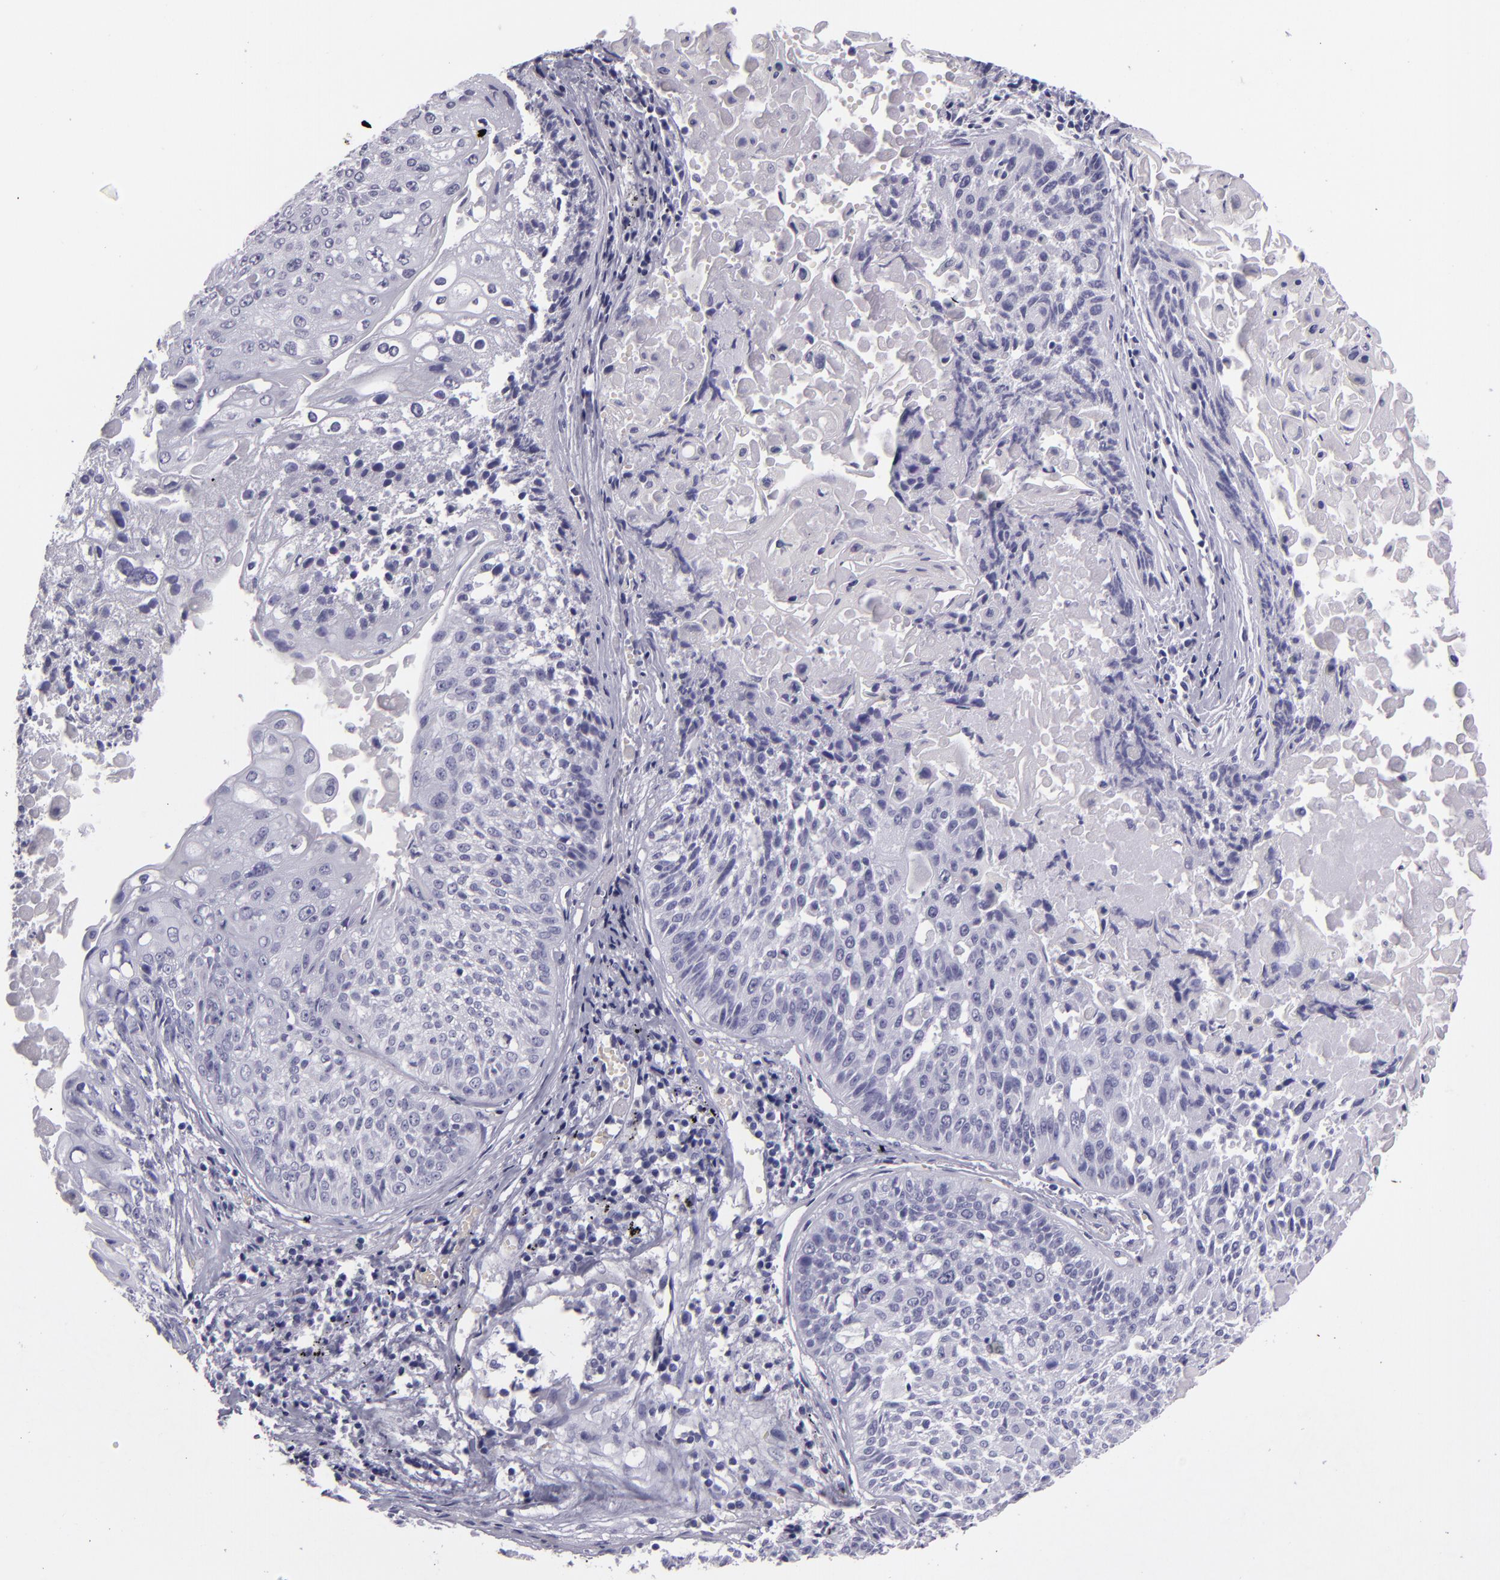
{"staining": {"intensity": "negative", "quantity": "none", "location": "none"}, "tissue": "lung cancer", "cell_type": "Tumor cells", "image_type": "cancer", "snomed": [{"axis": "morphology", "description": "Adenocarcinoma, NOS"}, {"axis": "topography", "description": "Lung"}], "caption": "Lung adenocarcinoma was stained to show a protein in brown. There is no significant expression in tumor cells. (DAB (3,3'-diaminobenzidine) immunohistochemistry, high magnification).", "gene": "CR2", "patient": {"sex": "male", "age": 60}}